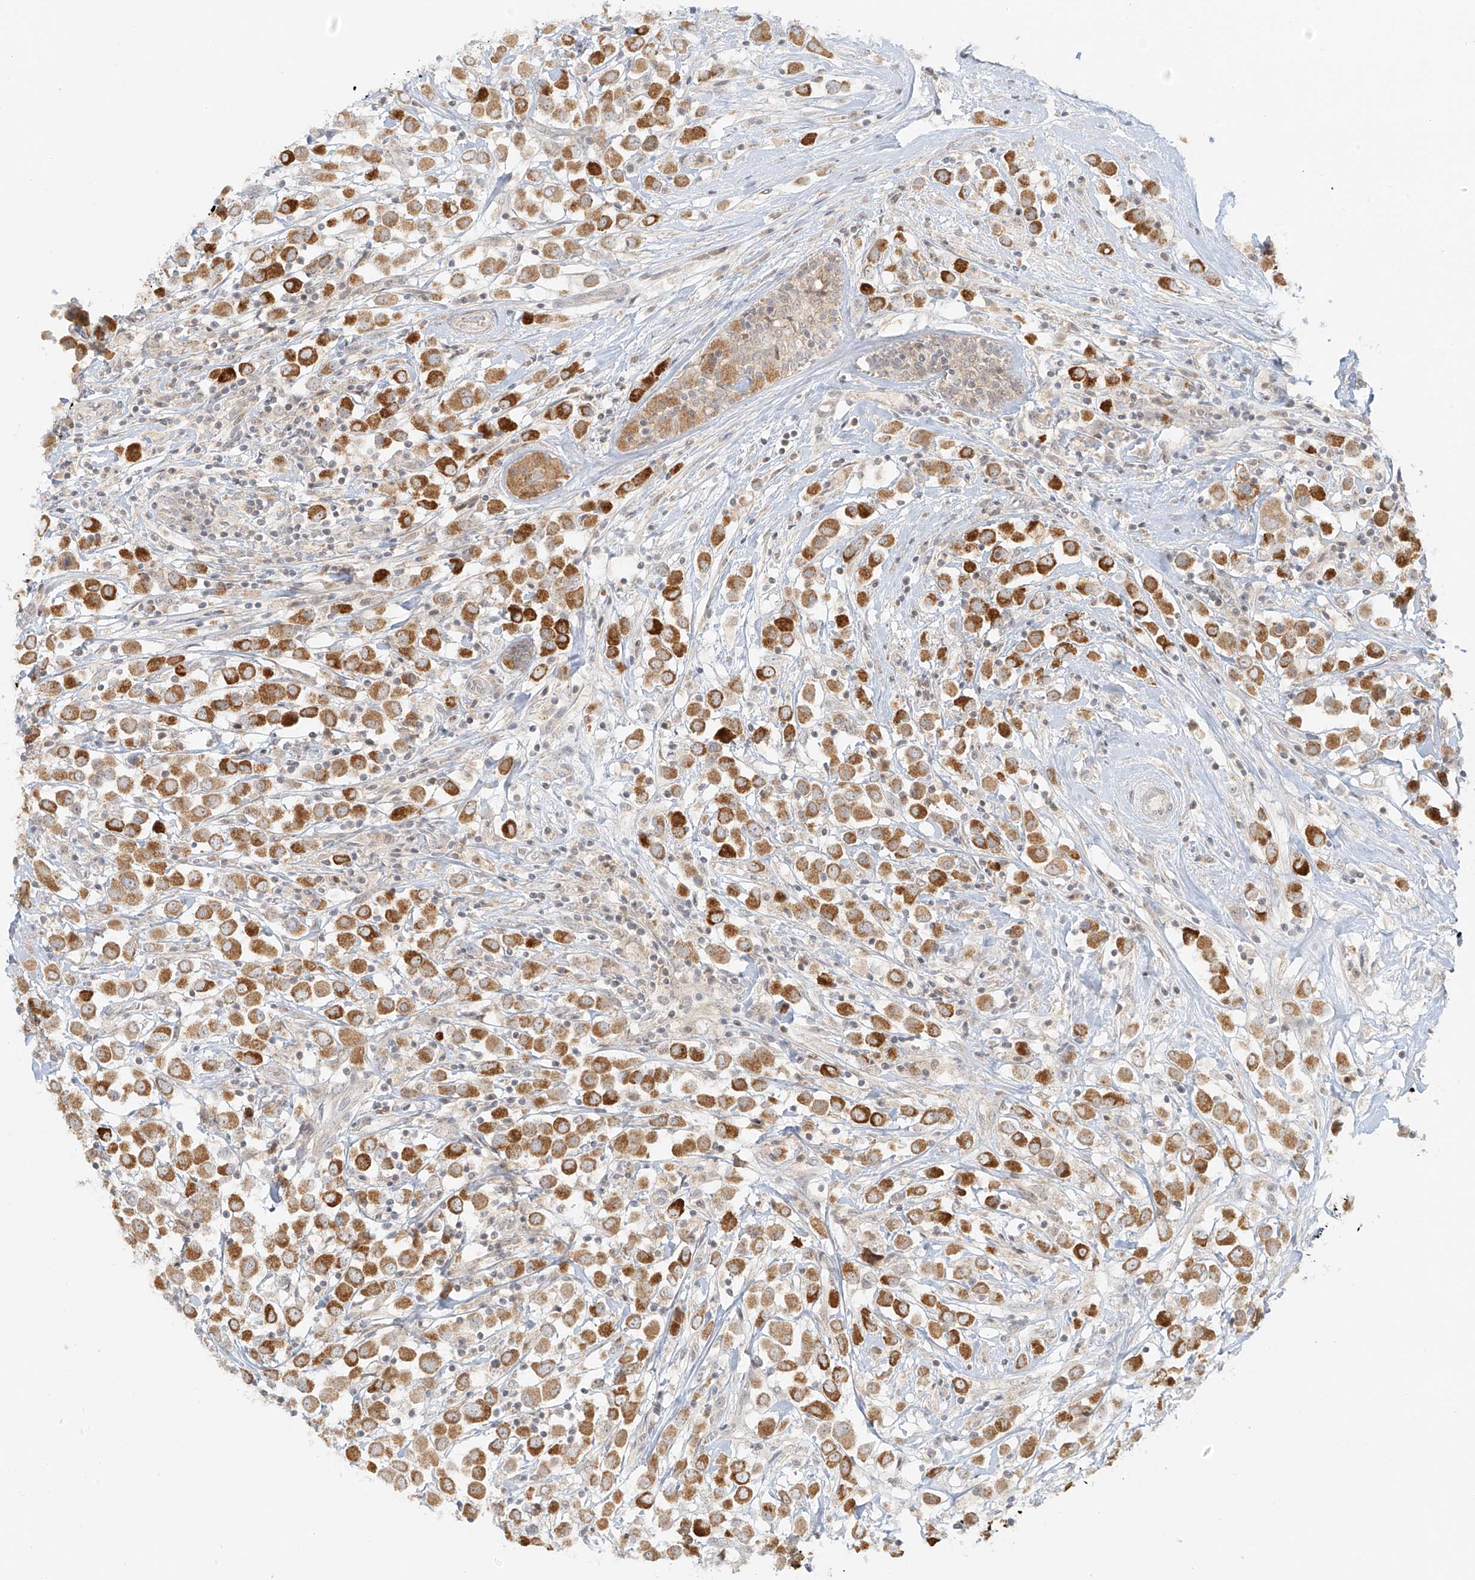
{"staining": {"intensity": "strong", "quantity": ">75%", "location": "cytoplasmic/membranous"}, "tissue": "breast cancer", "cell_type": "Tumor cells", "image_type": "cancer", "snomed": [{"axis": "morphology", "description": "Duct carcinoma"}, {"axis": "topography", "description": "Breast"}], "caption": "Immunohistochemistry staining of intraductal carcinoma (breast), which shows high levels of strong cytoplasmic/membranous expression in approximately >75% of tumor cells indicating strong cytoplasmic/membranous protein expression. The staining was performed using DAB (brown) for protein detection and nuclei were counterstained in hematoxylin (blue).", "gene": "MIPEP", "patient": {"sex": "female", "age": 61}}